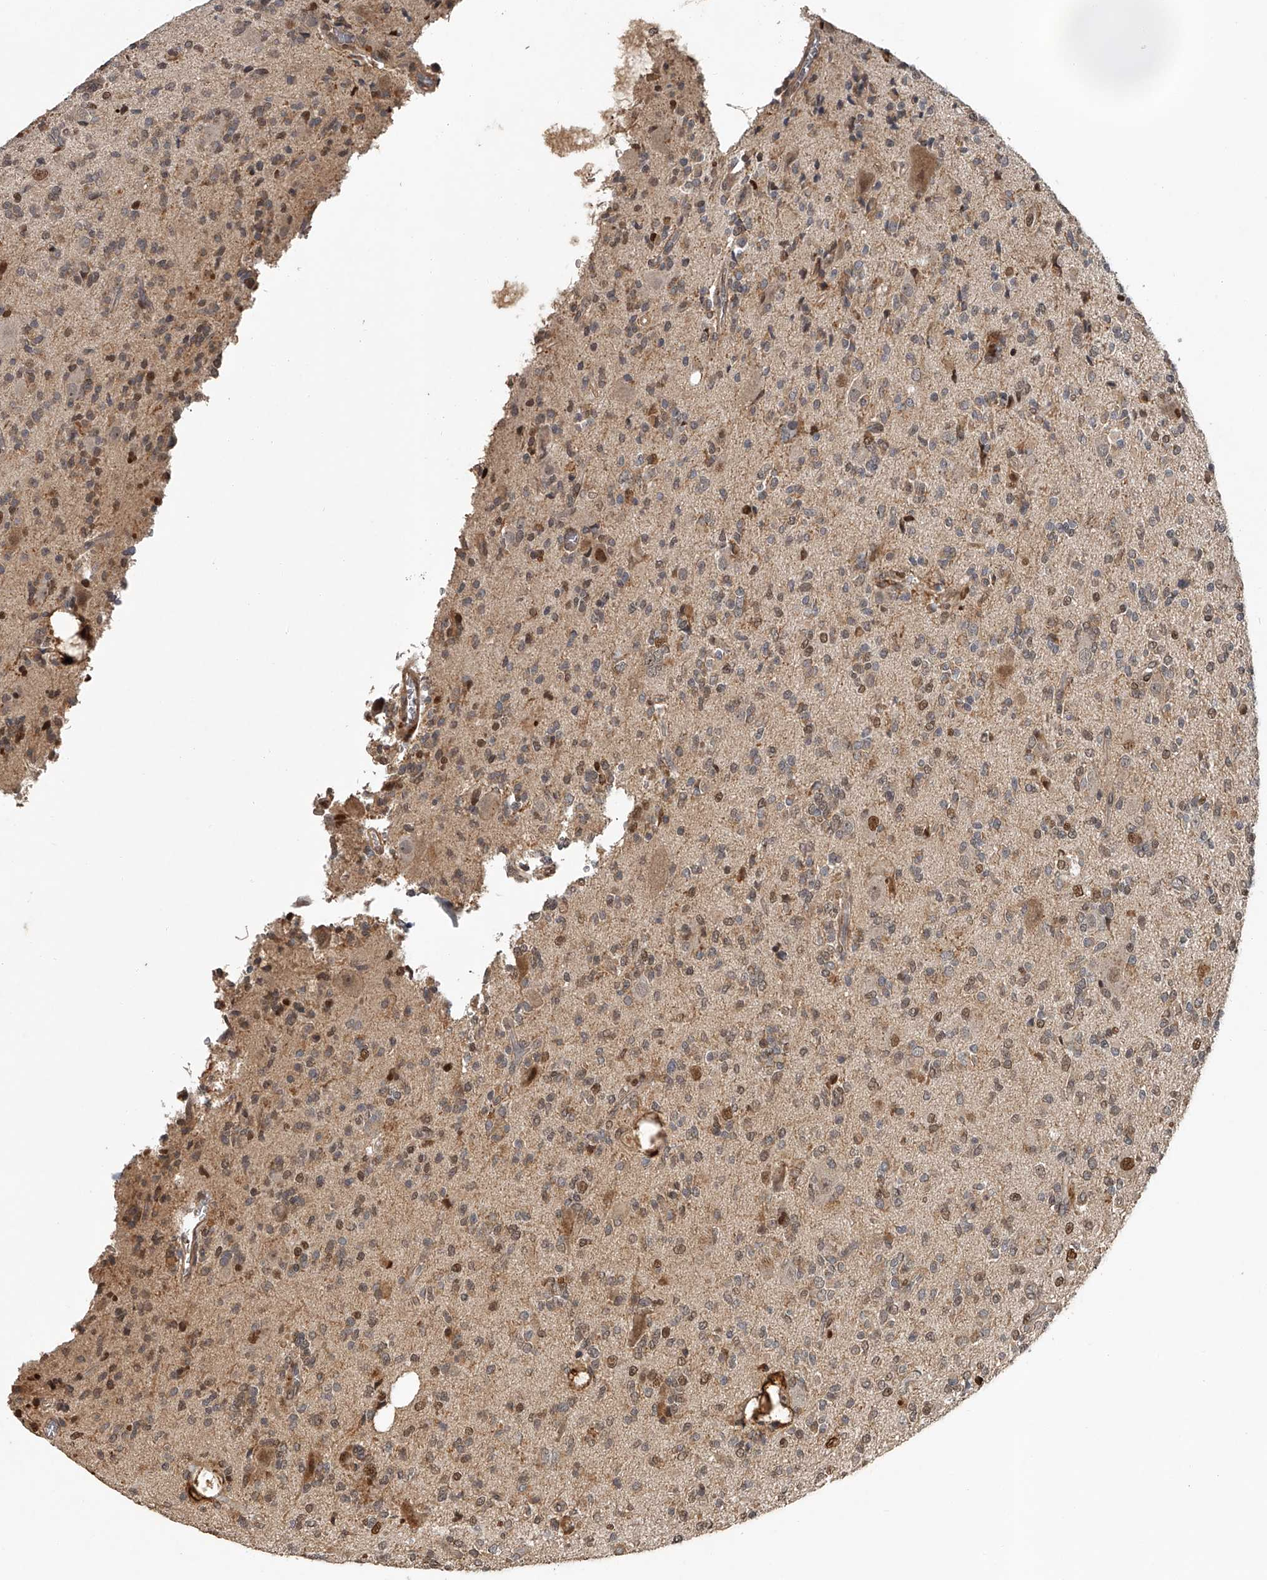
{"staining": {"intensity": "moderate", "quantity": "25%-75%", "location": "cytoplasmic/membranous,nuclear"}, "tissue": "glioma", "cell_type": "Tumor cells", "image_type": "cancer", "snomed": [{"axis": "morphology", "description": "Glioma, malignant, High grade"}, {"axis": "topography", "description": "Brain"}], "caption": "IHC micrograph of neoplastic tissue: glioma stained using IHC exhibits medium levels of moderate protein expression localized specifically in the cytoplasmic/membranous and nuclear of tumor cells, appearing as a cytoplasmic/membranous and nuclear brown color.", "gene": "PLEKHG1", "patient": {"sex": "male", "age": 34}}